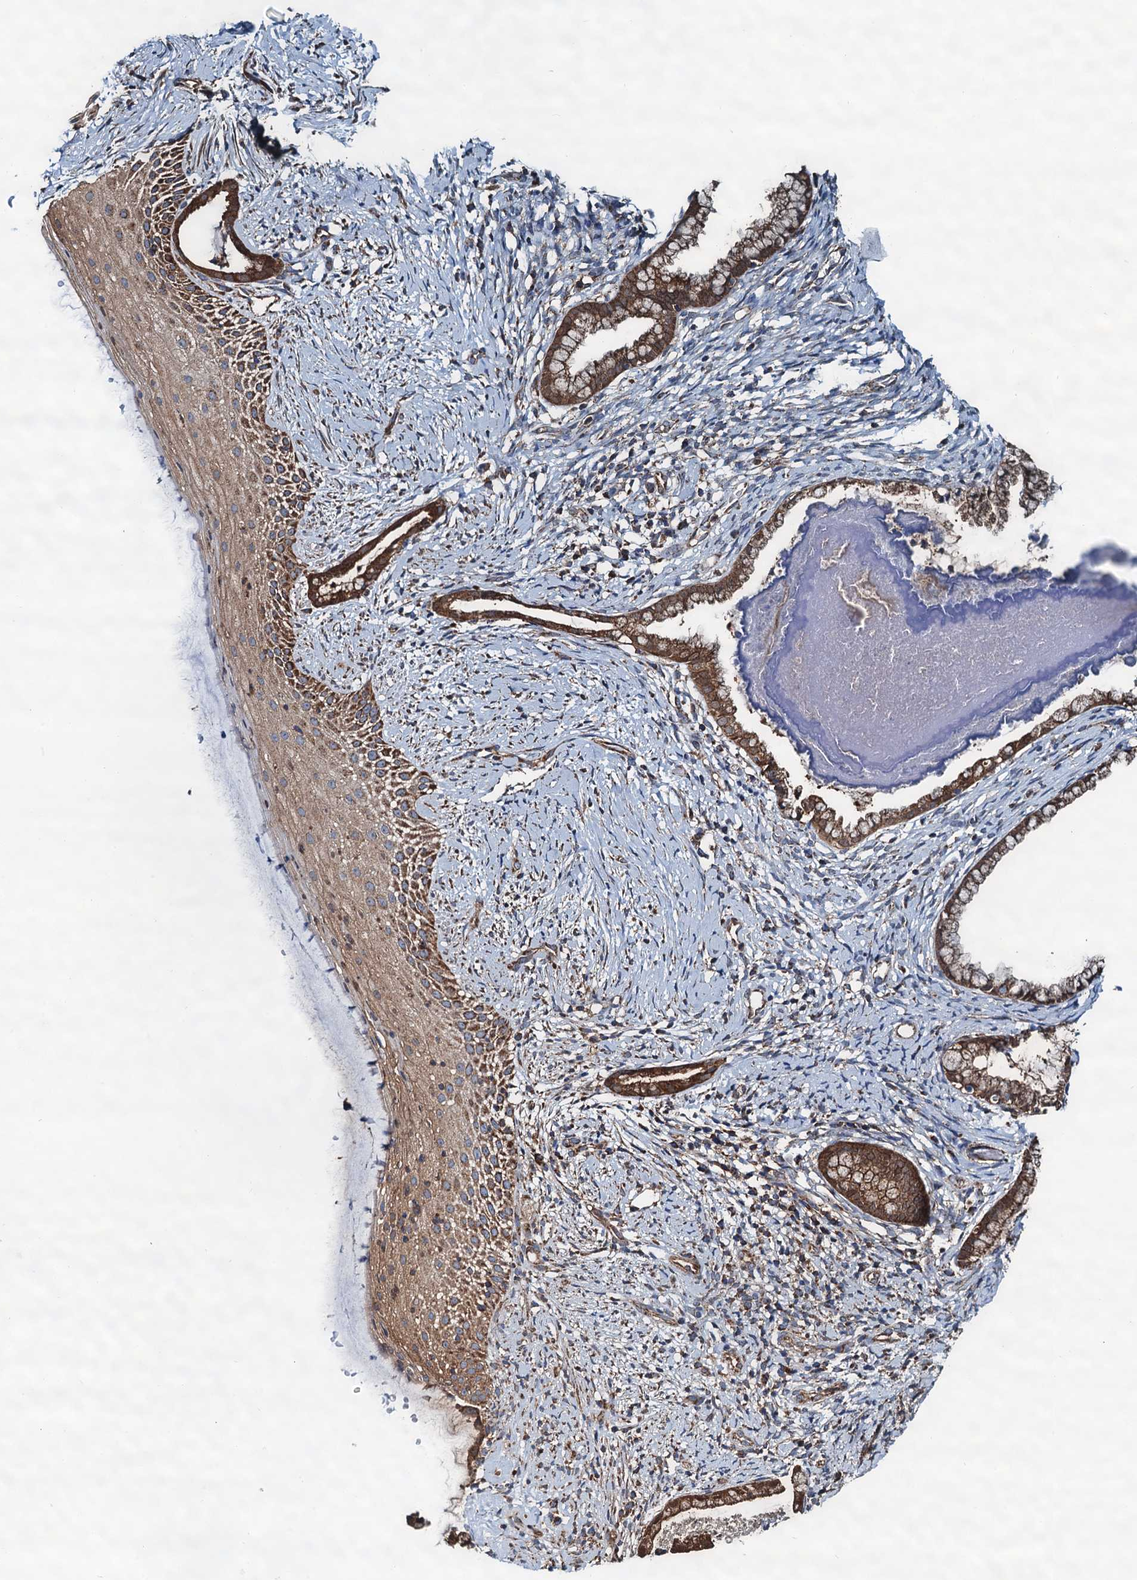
{"staining": {"intensity": "strong", "quantity": ">75%", "location": "cytoplasmic/membranous"}, "tissue": "cervix", "cell_type": "Glandular cells", "image_type": "normal", "snomed": [{"axis": "morphology", "description": "Normal tissue, NOS"}, {"axis": "topography", "description": "Cervix"}], "caption": "This is a photomicrograph of IHC staining of unremarkable cervix, which shows strong staining in the cytoplasmic/membranous of glandular cells.", "gene": "AAGAB", "patient": {"sex": "female", "age": 36}}